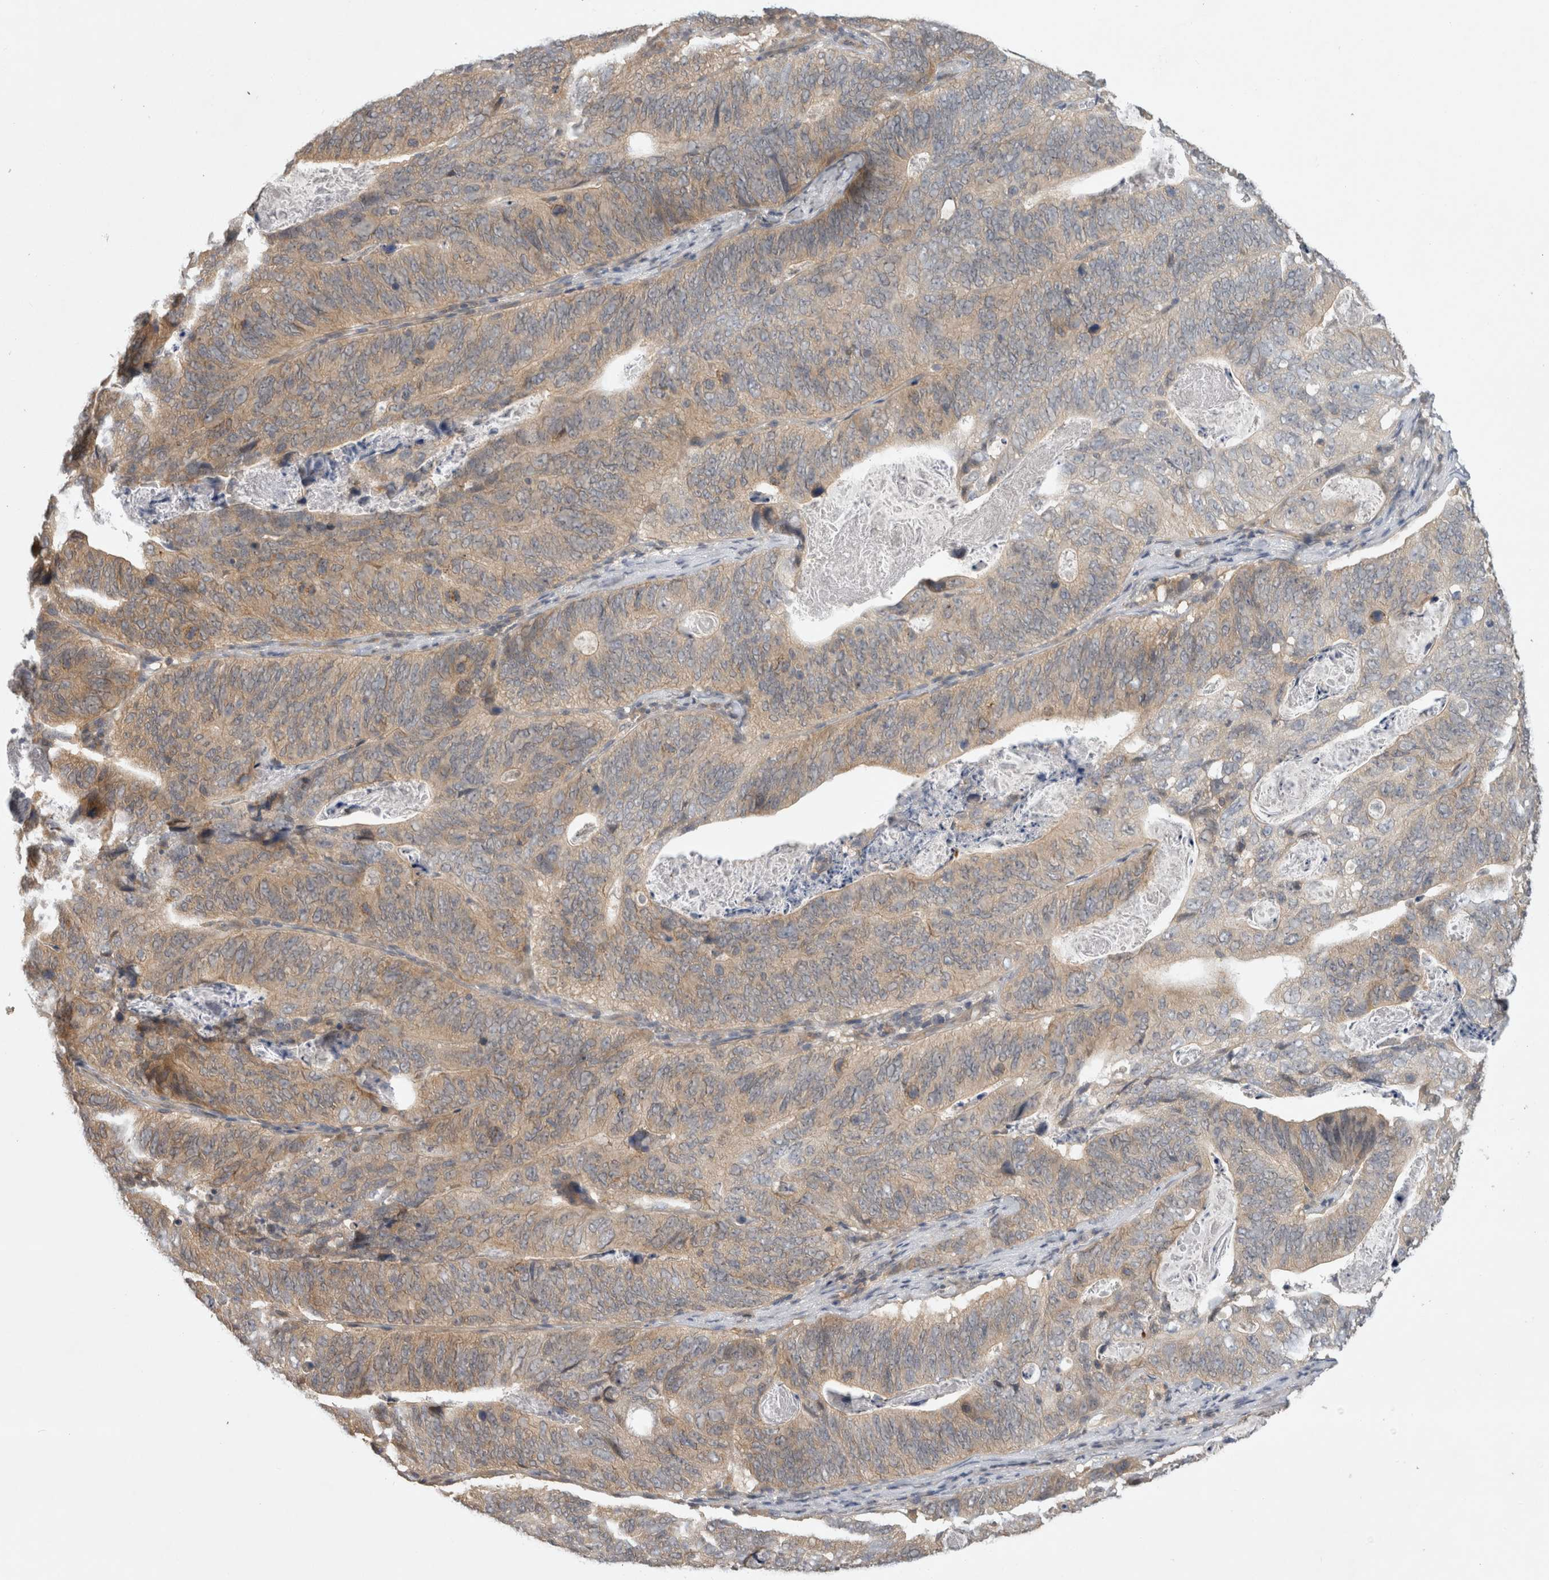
{"staining": {"intensity": "weak", "quantity": ">75%", "location": "cytoplasmic/membranous"}, "tissue": "stomach cancer", "cell_type": "Tumor cells", "image_type": "cancer", "snomed": [{"axis": "morphology", "description": "Normal tissue, NOS"}, {"axis": "morphology", "description": "Adenocarcinoma, NOS"}, {"axis": "topography", "description": "Stomach"}], "caption": "Weak cytoplasmic/membranous staining is identified in about >75% of tumor cells in stomach cancer.", "gene": "AASDHPPT", "patient": {"sex": "female", "age": 89}}